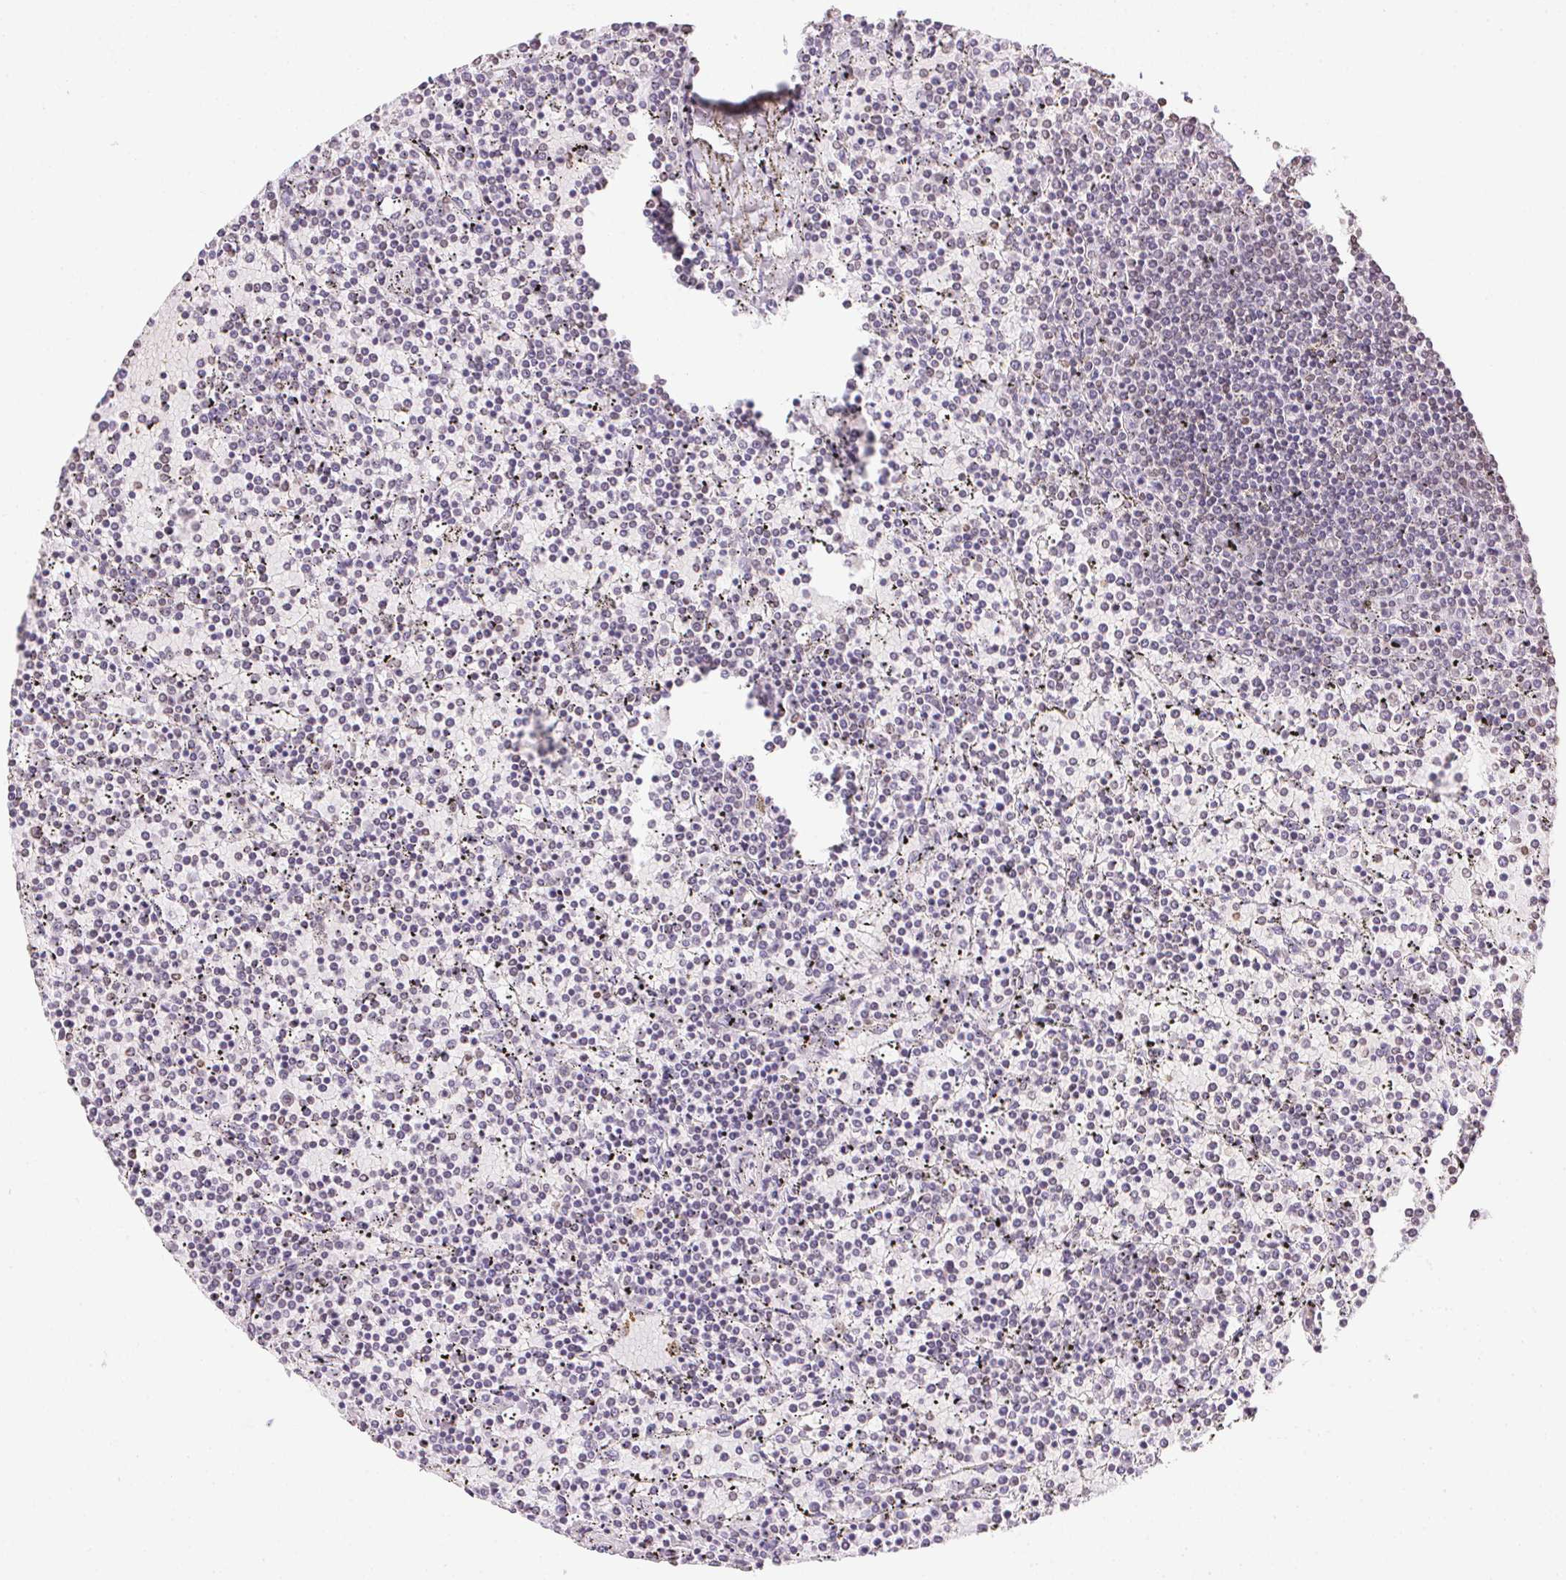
{"staining": {"intensity": "negative", "quantity": "none", "location": "none"}, "tissue": "lymphoma", "cell_type": "Tumor cells", "image_type": "cancer", "snomed": [{"axis": "morphology", "description": "Malignant lymphoma, non-Hodgkin's type, Low grade"}, {"axis": "topography", "description": "Spleen"}], "caption": "An image of lymphoma stained for a protein demonstrates no brown staining in tumor cells. The staining was performed using DAB (3,3'-diaminobenzidine) to visualize the protein expression in brown, while the nuclei were stained in blue with hematoxylin (Magnification: 20x).", "gene": "PRL", "patient": {"sex": "female", "age": 77}}